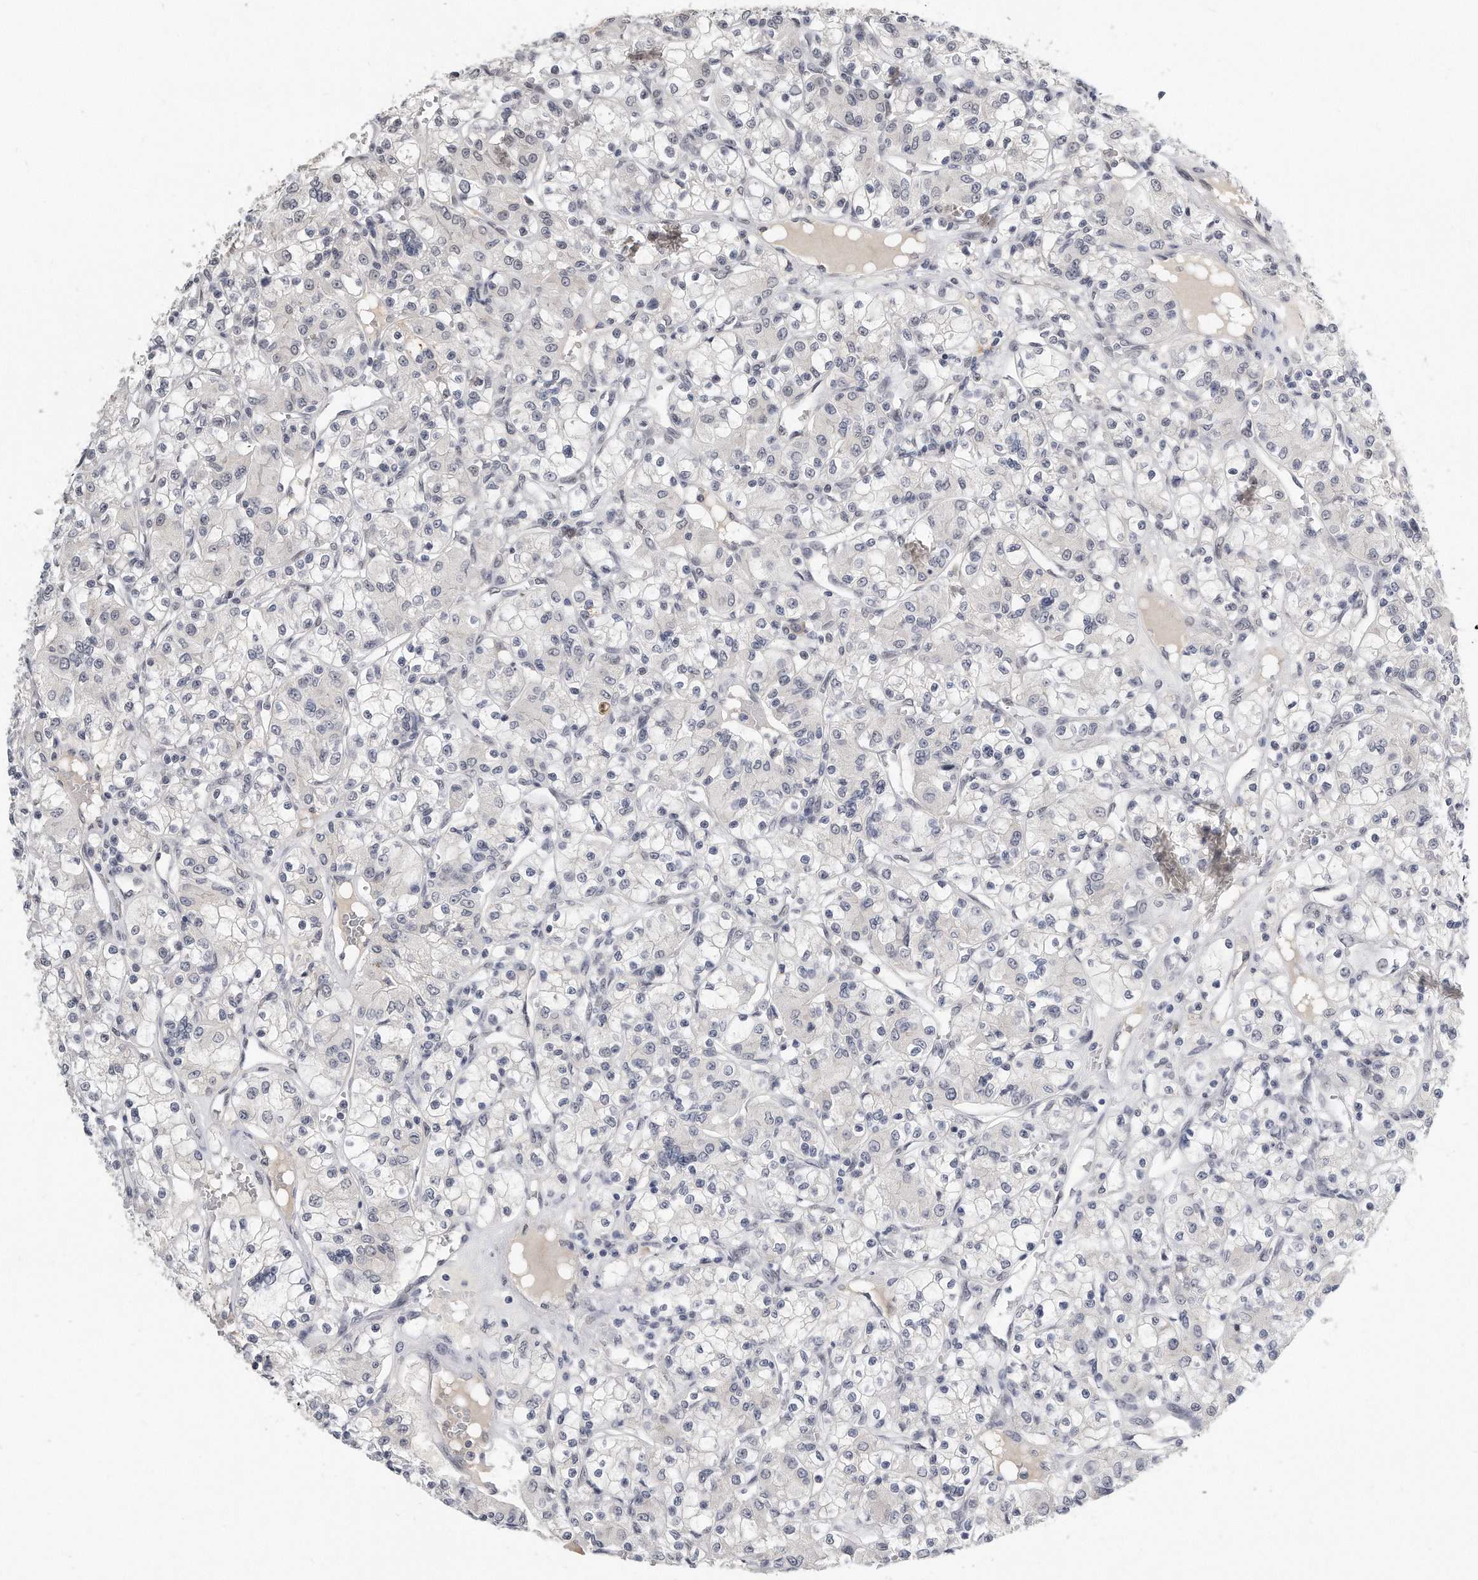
{"staining": {"intensity": "negative", "quantity": "none", "location": "none"}, "tissue": "renal cancer", "cell_type": "Tumor cells", "image_type": "cancer", "snomed": [{"axis": "morphology", "description": "Adenocarcinoma, NOS"}, {"axis": "topography", "description": "Kidney"}], "caption": "Immunohistochemical staining of human renal cancer (adenocarcinoma) shows no significant expression in tumor cells.", "gene": "CTBP2", "patient": {"sex": "female", "age": 59}}